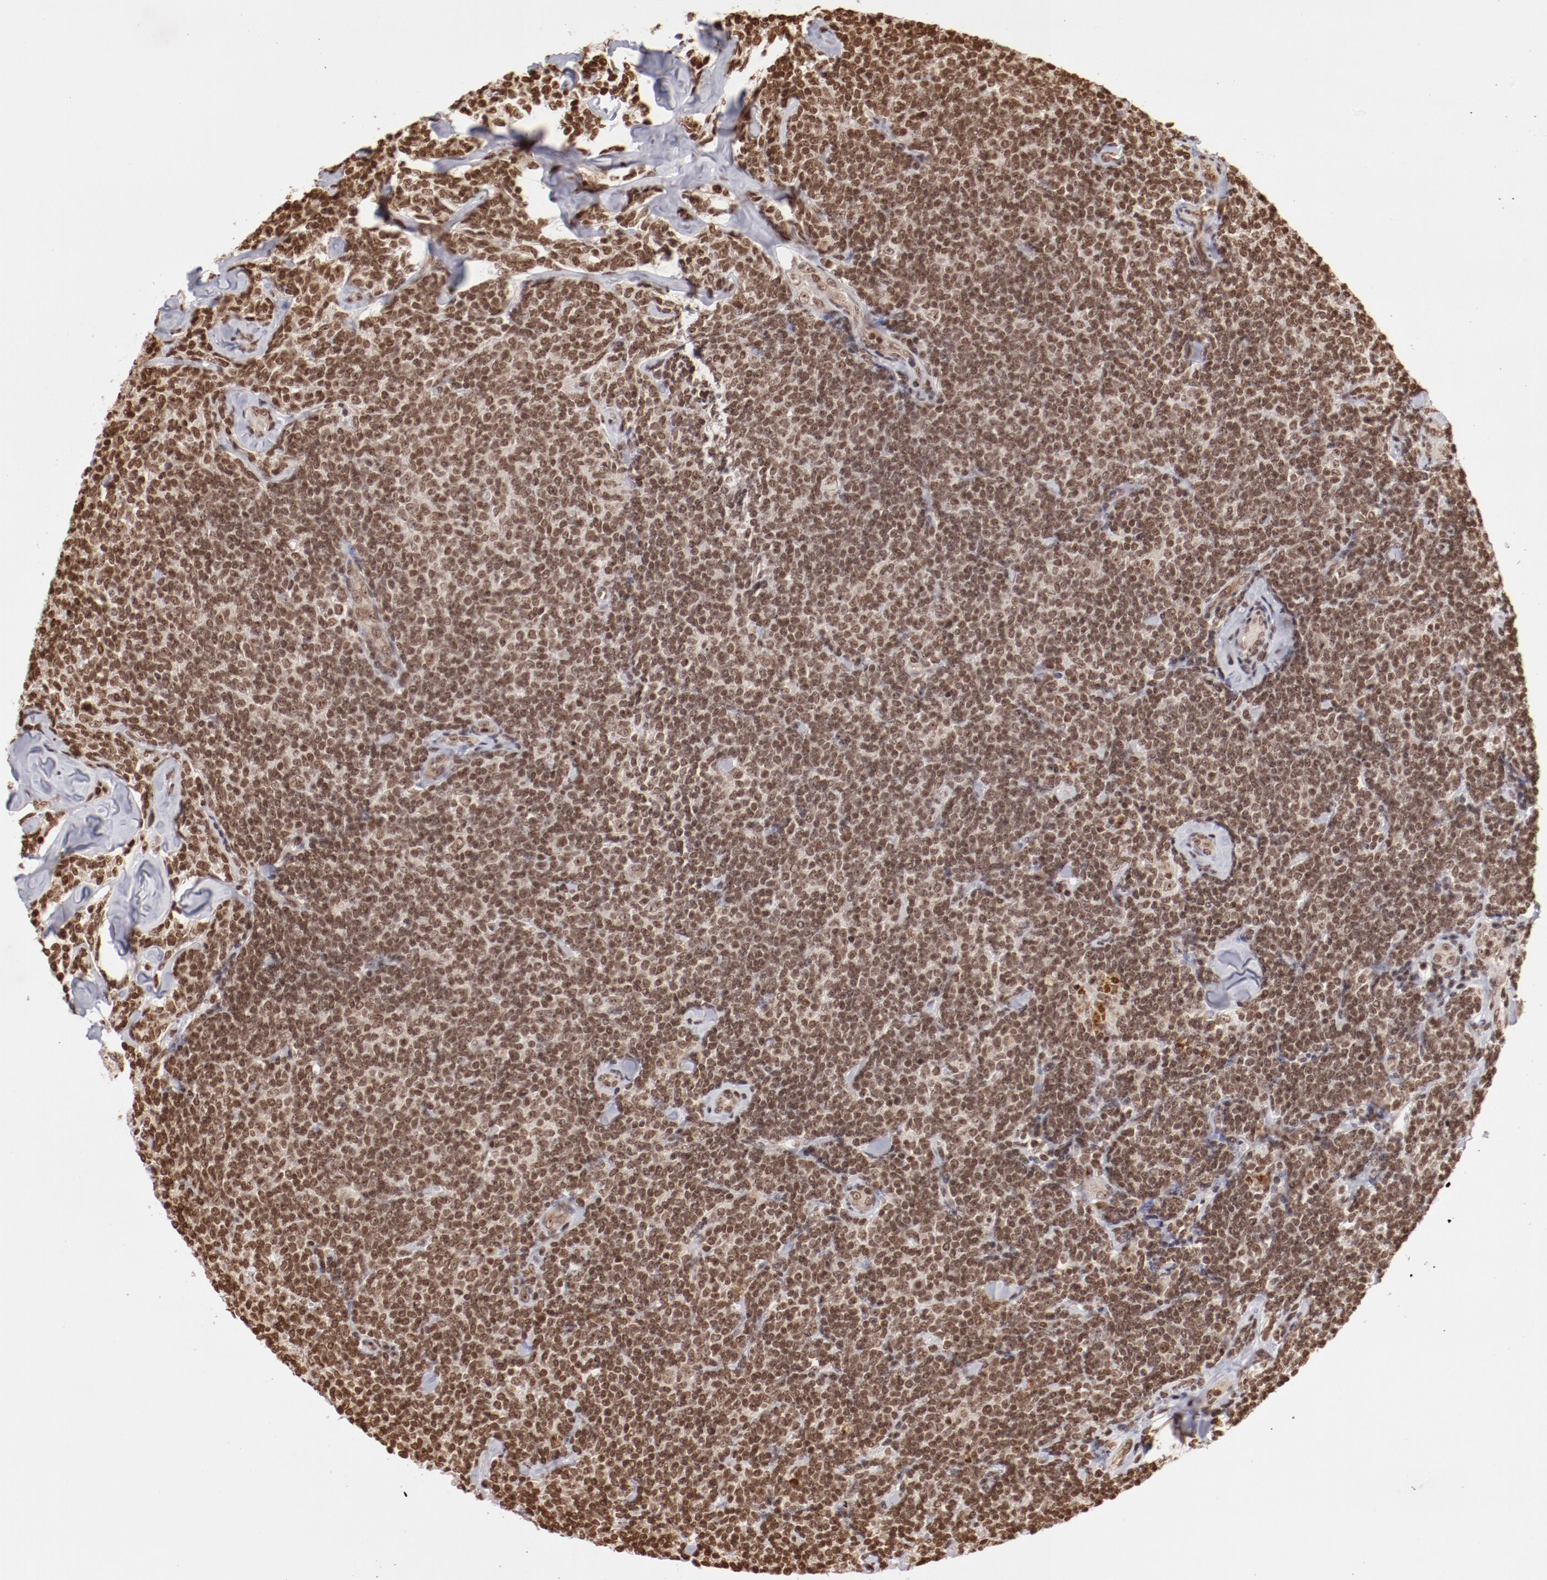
{"staining": {"intensity": "moderate", "quantity": ">75%", "location": "nuclear"}, "tissue": "lymphoma", "cell_type": "Tumor cells", "image_type": "cancer", "snomed": [{"axis": "morphology", "description": "Malignant lymphoma, non-Hodgkin's type, Low grade"}, {"axis": "topography", "description": "Lymph node"}], "caption": "Immunohistochemistry (IHC) (DAB (3,3'-diaminobenzidine)) staining of lymphoma reveals moderate nuclear protein positivity in about >75% of tumor cells.", "gene": "ABL2", "patient": {"sex": "female", "age": 56}}